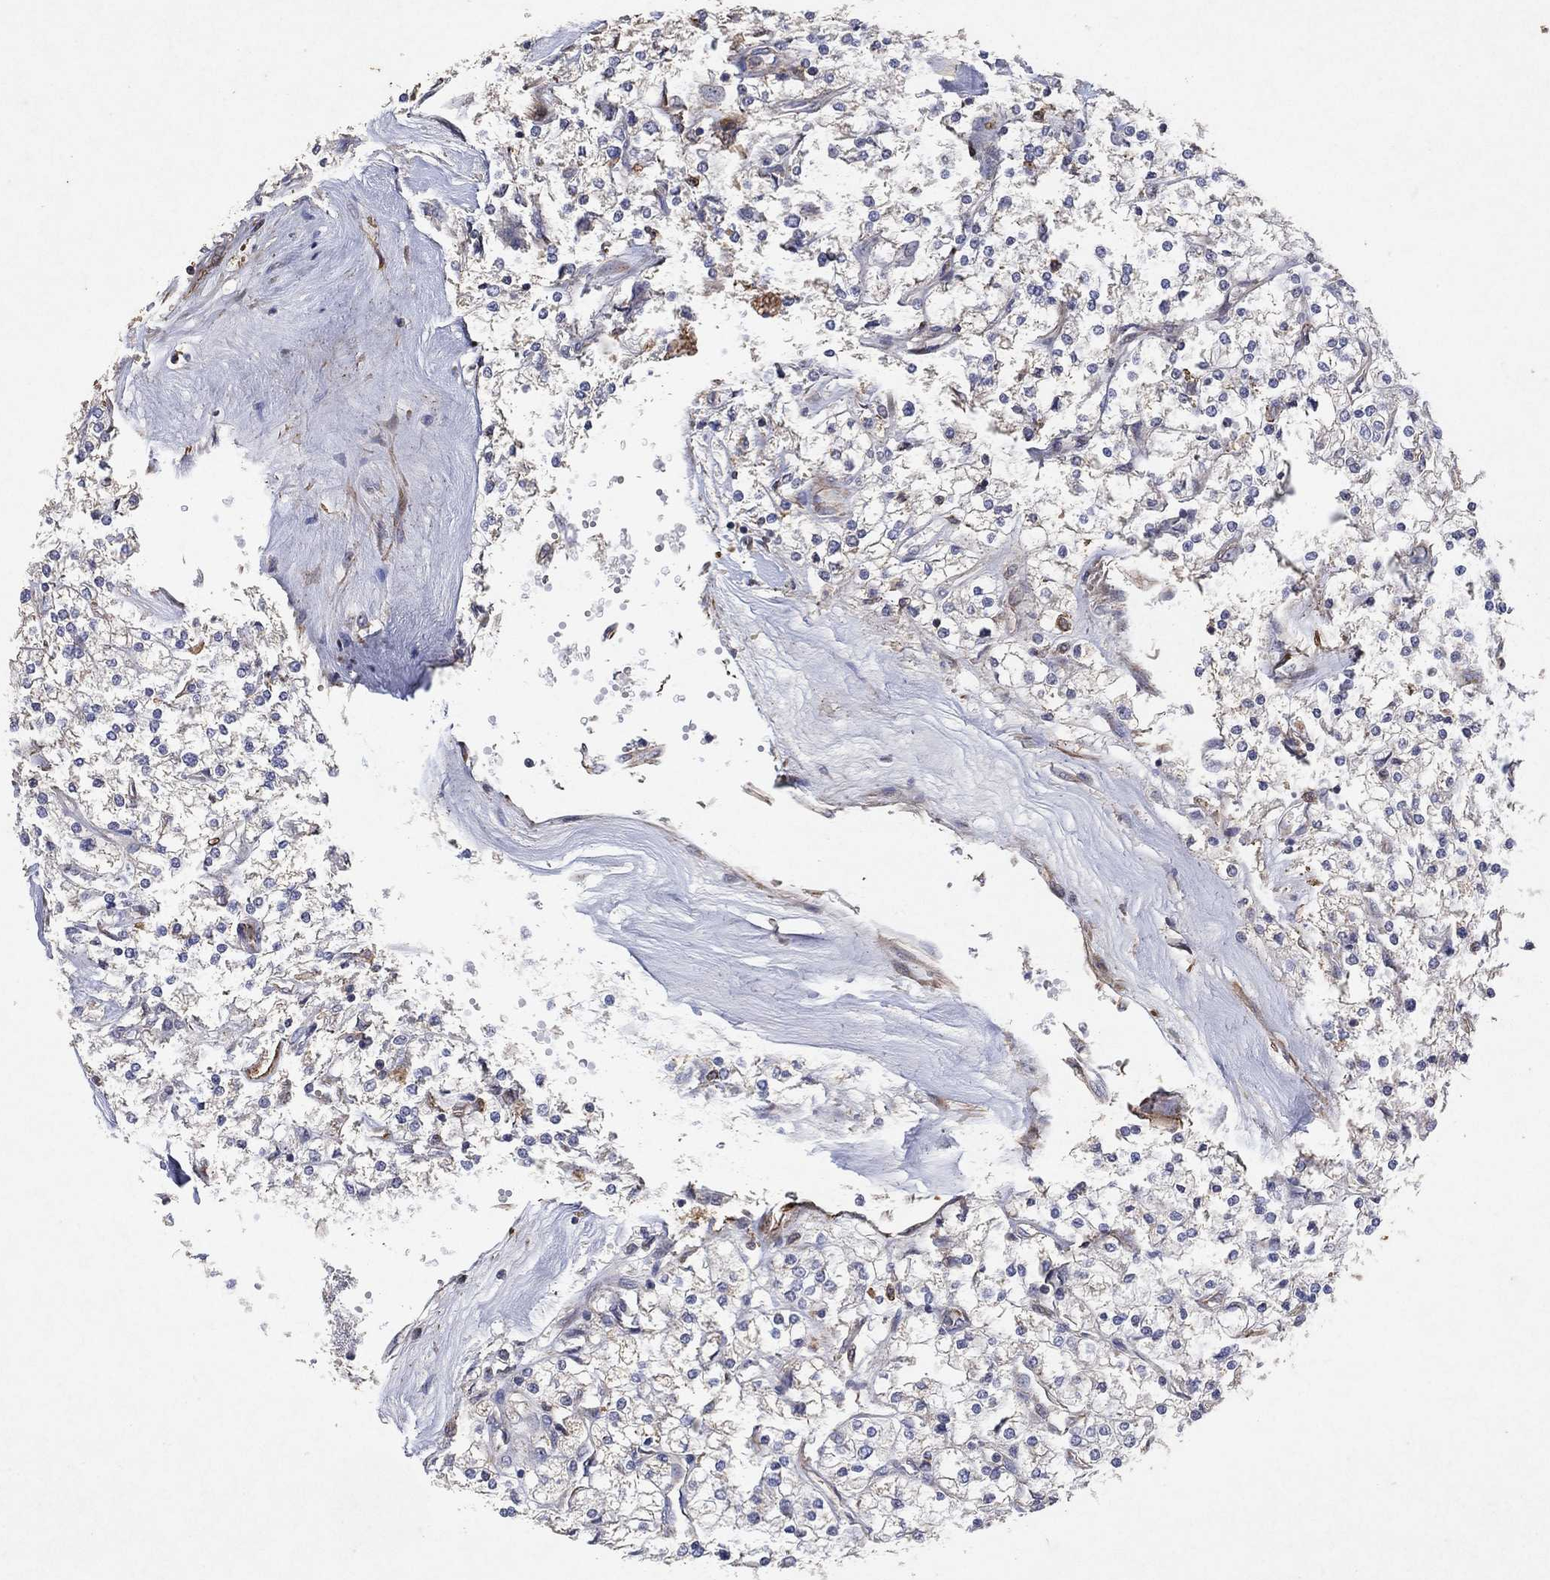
{"staining": {"intensity": "moderate", "quantity": "<25%", "location": "cytoplasmic/membranous"}, "tissue": "renal cancer", "cell_type": "Tumor cells", "image_type": "cancer", "snomed": [{"axis": "morphology", "description": "Adenocarcinoma, NOS"}, {"axis": "topography", "description": "Kidney"}], "caption": "This is a histology image of IHC staining of renal cancer, which shows moderate expression in the cytoplasmic/membranous of tumor cells.", "gene": "FRG1", "patient": {"sex": "male", "age": 80}}